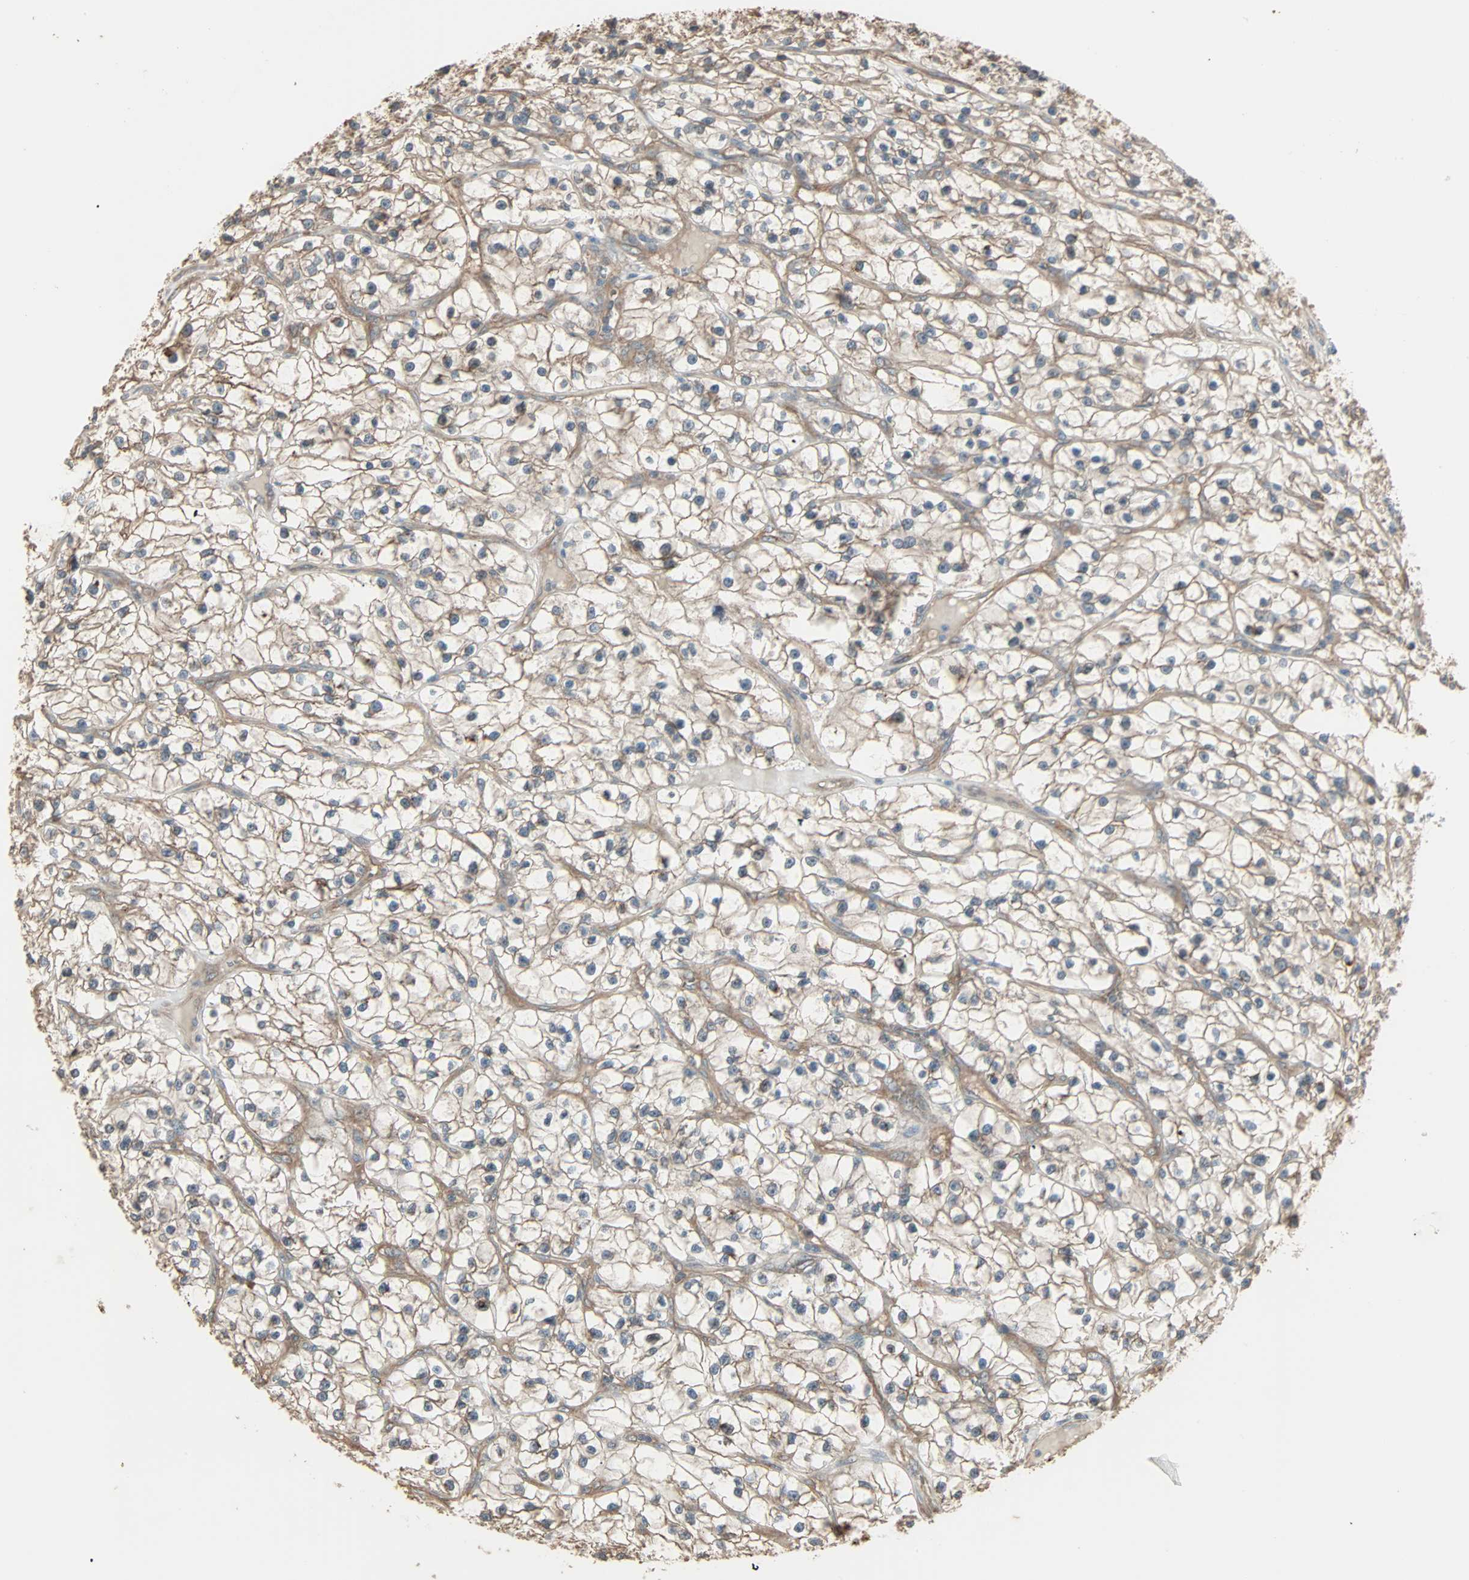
{"staining": {"intensity": "weak", "quantity": ">75%", "location": "cytoplasmic/membranous"}, "tissue": "renal cancer", "cell_type": "Tumor cells", "image_type": "cancer", "snomed": [{"axis": "morphology", "description": "Adenocarcinoma, NOS"}, {"axis": "topography", "description": "Kidney"}], "caption": "Protein positivity by IHC demonstrates weak cytoplasmic/membranous expression in about >75% of tumor cells in renal adenocarcinoma.", "gene": "GALNT3", "patient": {"sex": "female", "age": 57}}